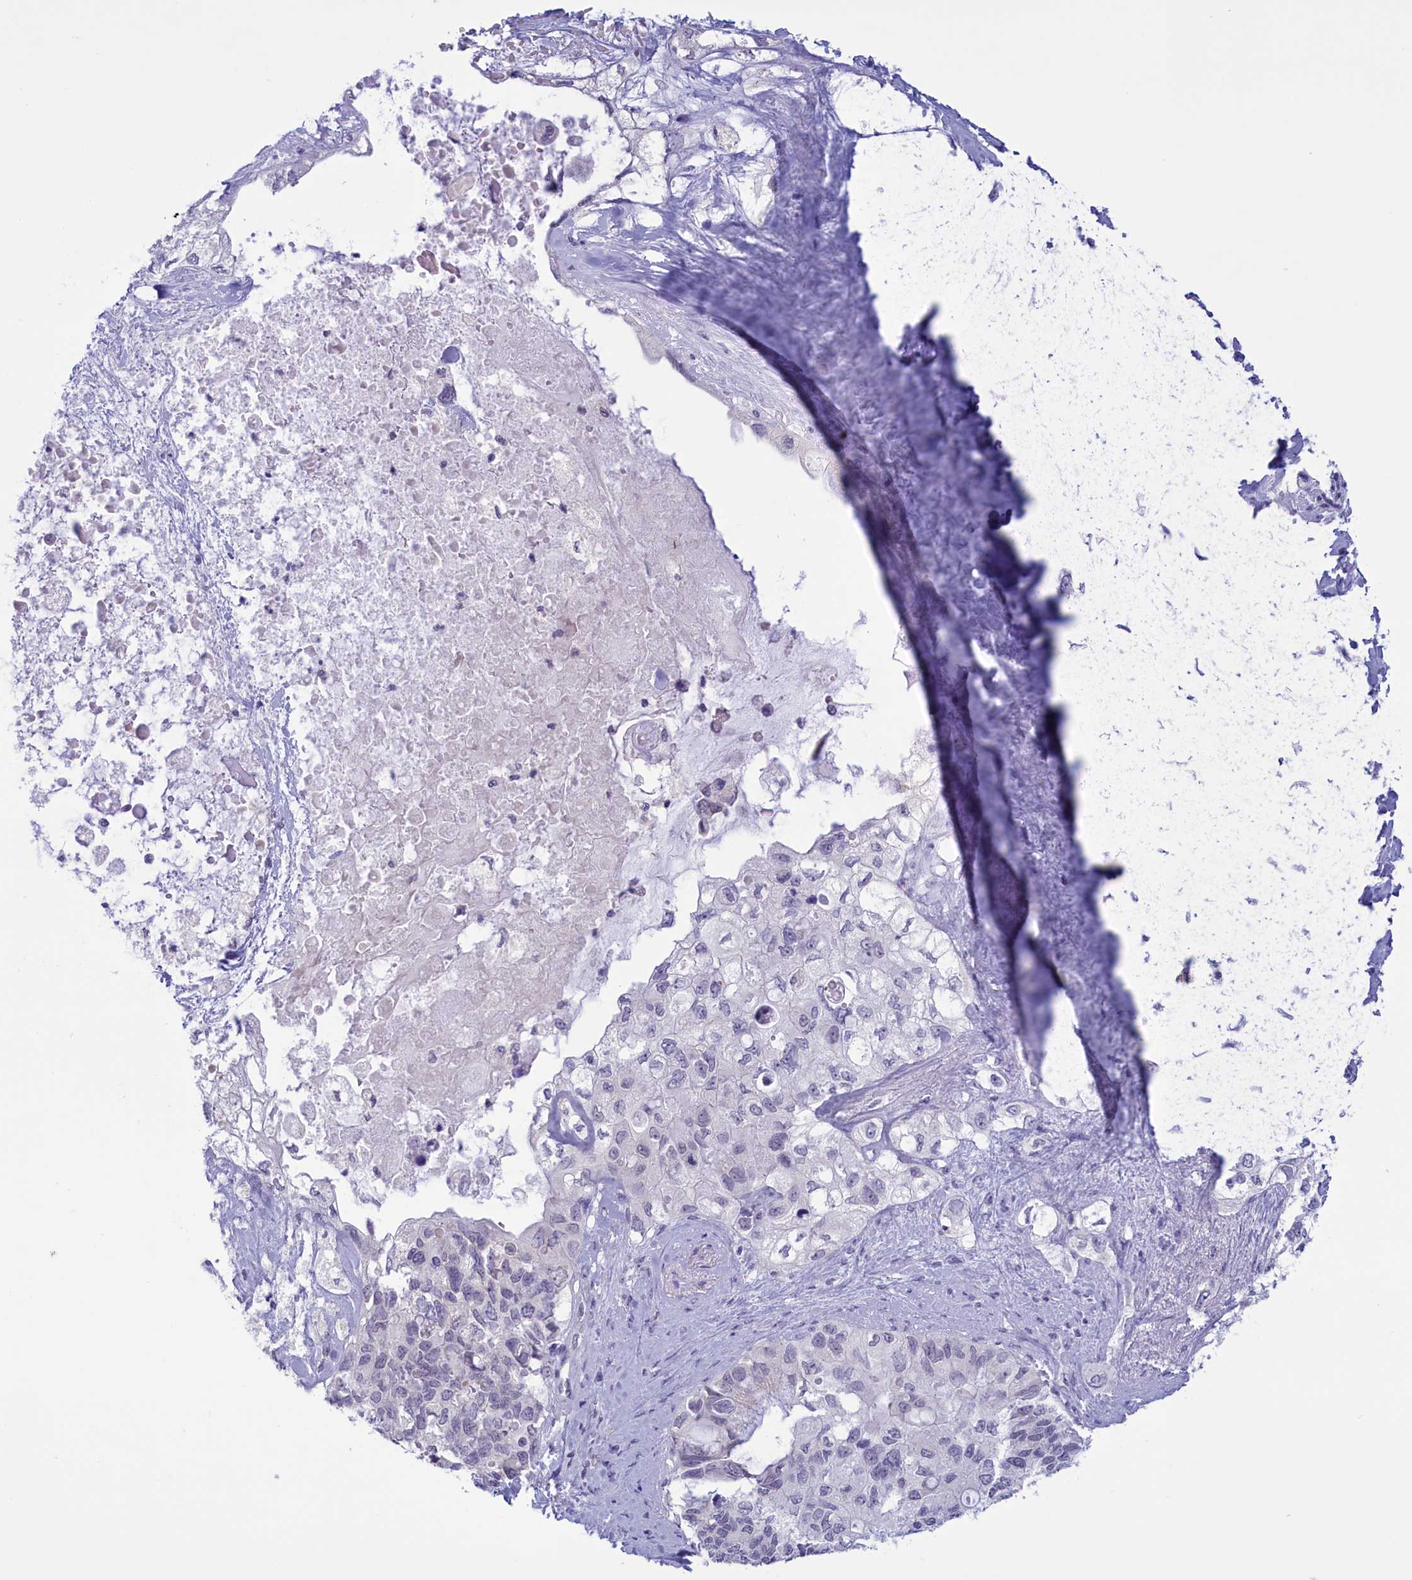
{"staining": {"intensity": "negative", "quantity": "none", "location": "none"}, "tissue": "pancreatic cancer", "cell_type": "Tumor cells", "image_type": "cancer", "snomed": [{"axis": "morphology", "description": "Adenocarcinoma, NOS"}, {"axis": "topography", "description": "Pancreas"}], "caption": "Human adenocarcinoma (pancreatic) stained for a protein using immunohistochemistry (IHC) demonstrates no staining in tumor cells.", "gene": "ELOA2", "patient": {"sex": "female", "age": 56}}